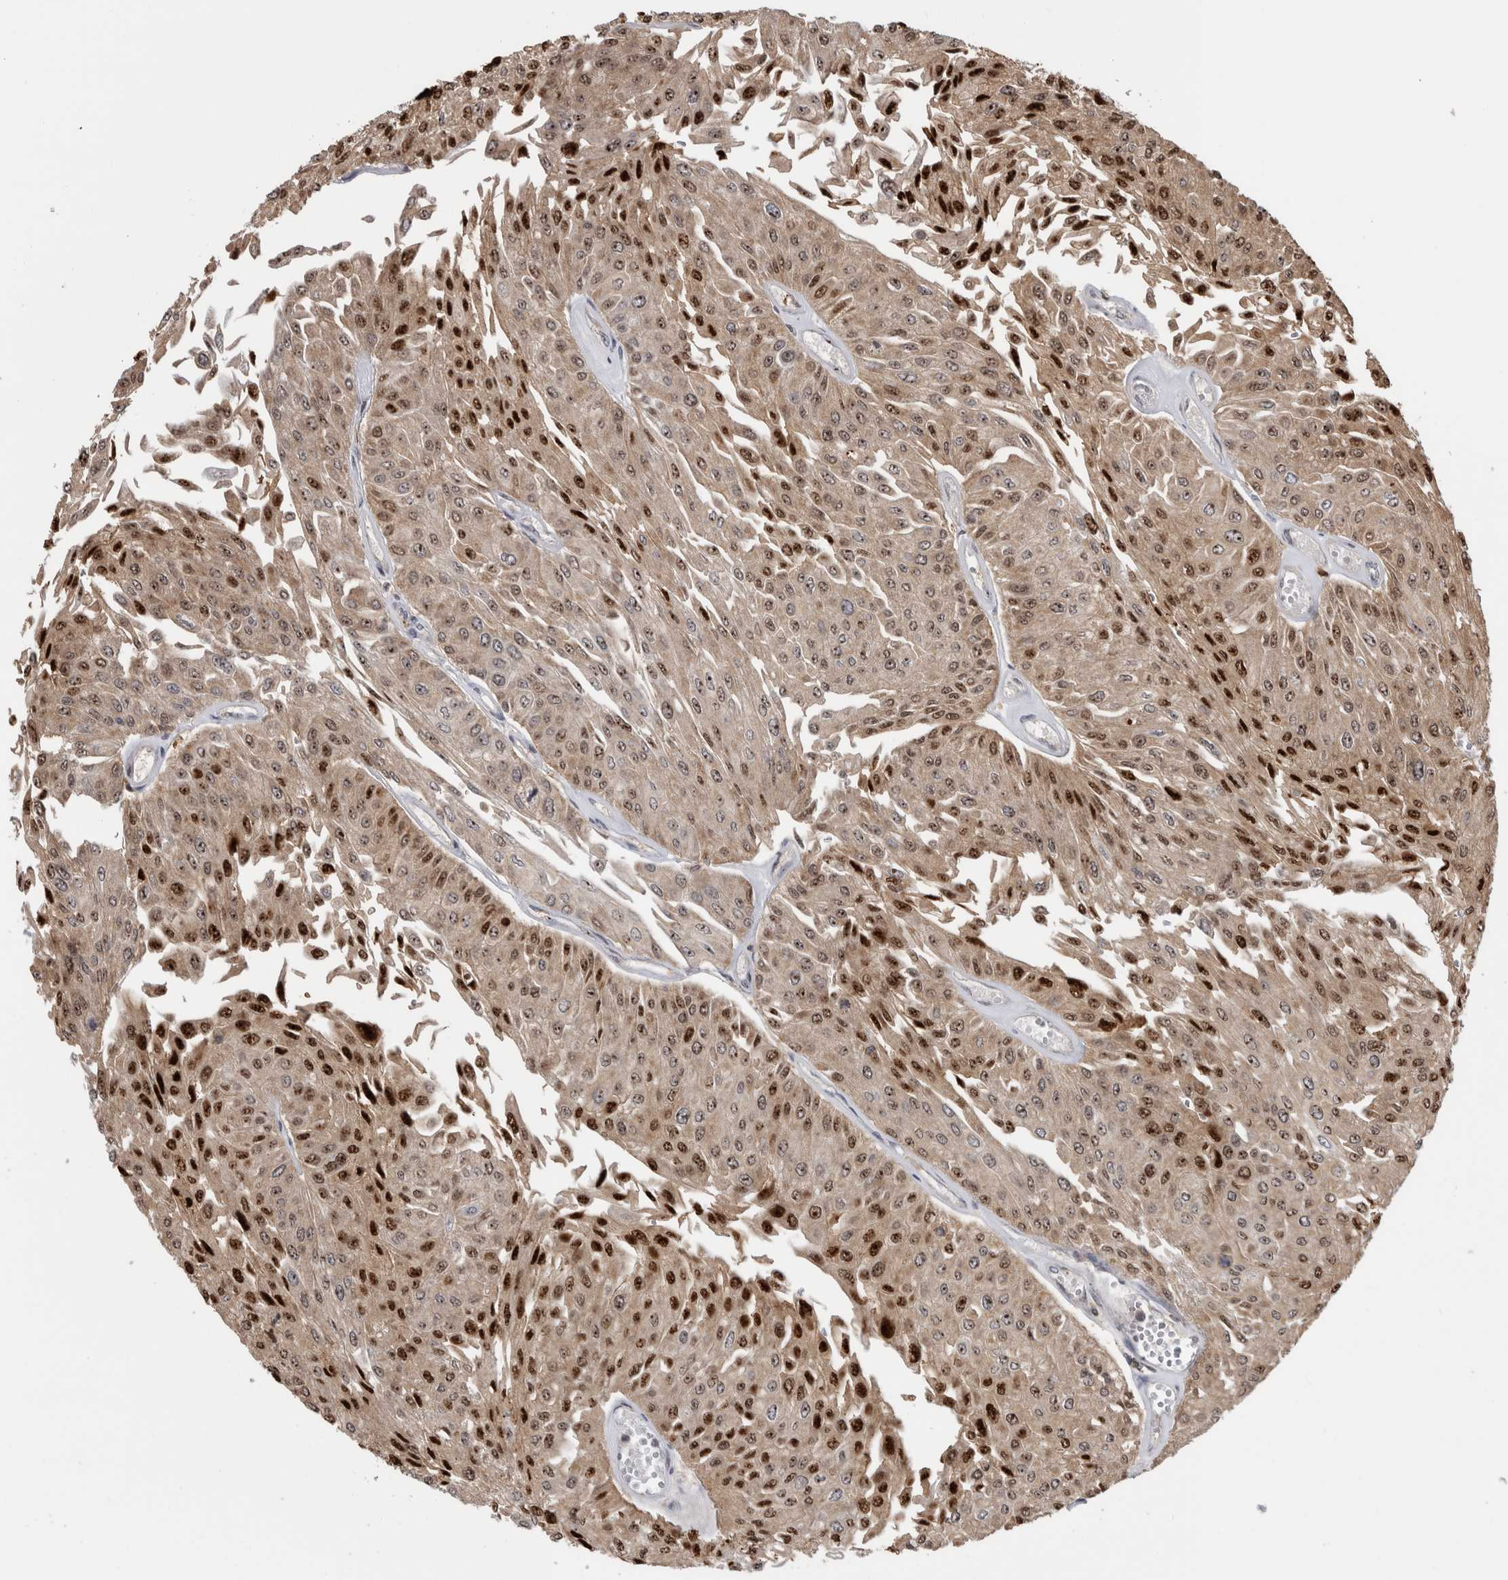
{"staining": {"intensity": "strong", "quantity": ">75%", "location": "cytoplasmic/membranous,nuclear"}, "tissue": "urothelial cancer", "cell_type": "Tumor cells", "image_type": "cancer", "snomed": [{"axis": "morphology", "description": "Urothelial carcinoma, Low grade"}, {"axis": "topography", "description": "Urinary bladder"}], "caption": "Tumor cells reveal high levels of strong cytoplasmic/membranous and nuclear positivity in about >75% of cells in urothelial carcinoma (low-grade).", "gene": "TDRD7", "patient": {"sex": "male", "age": 67}}